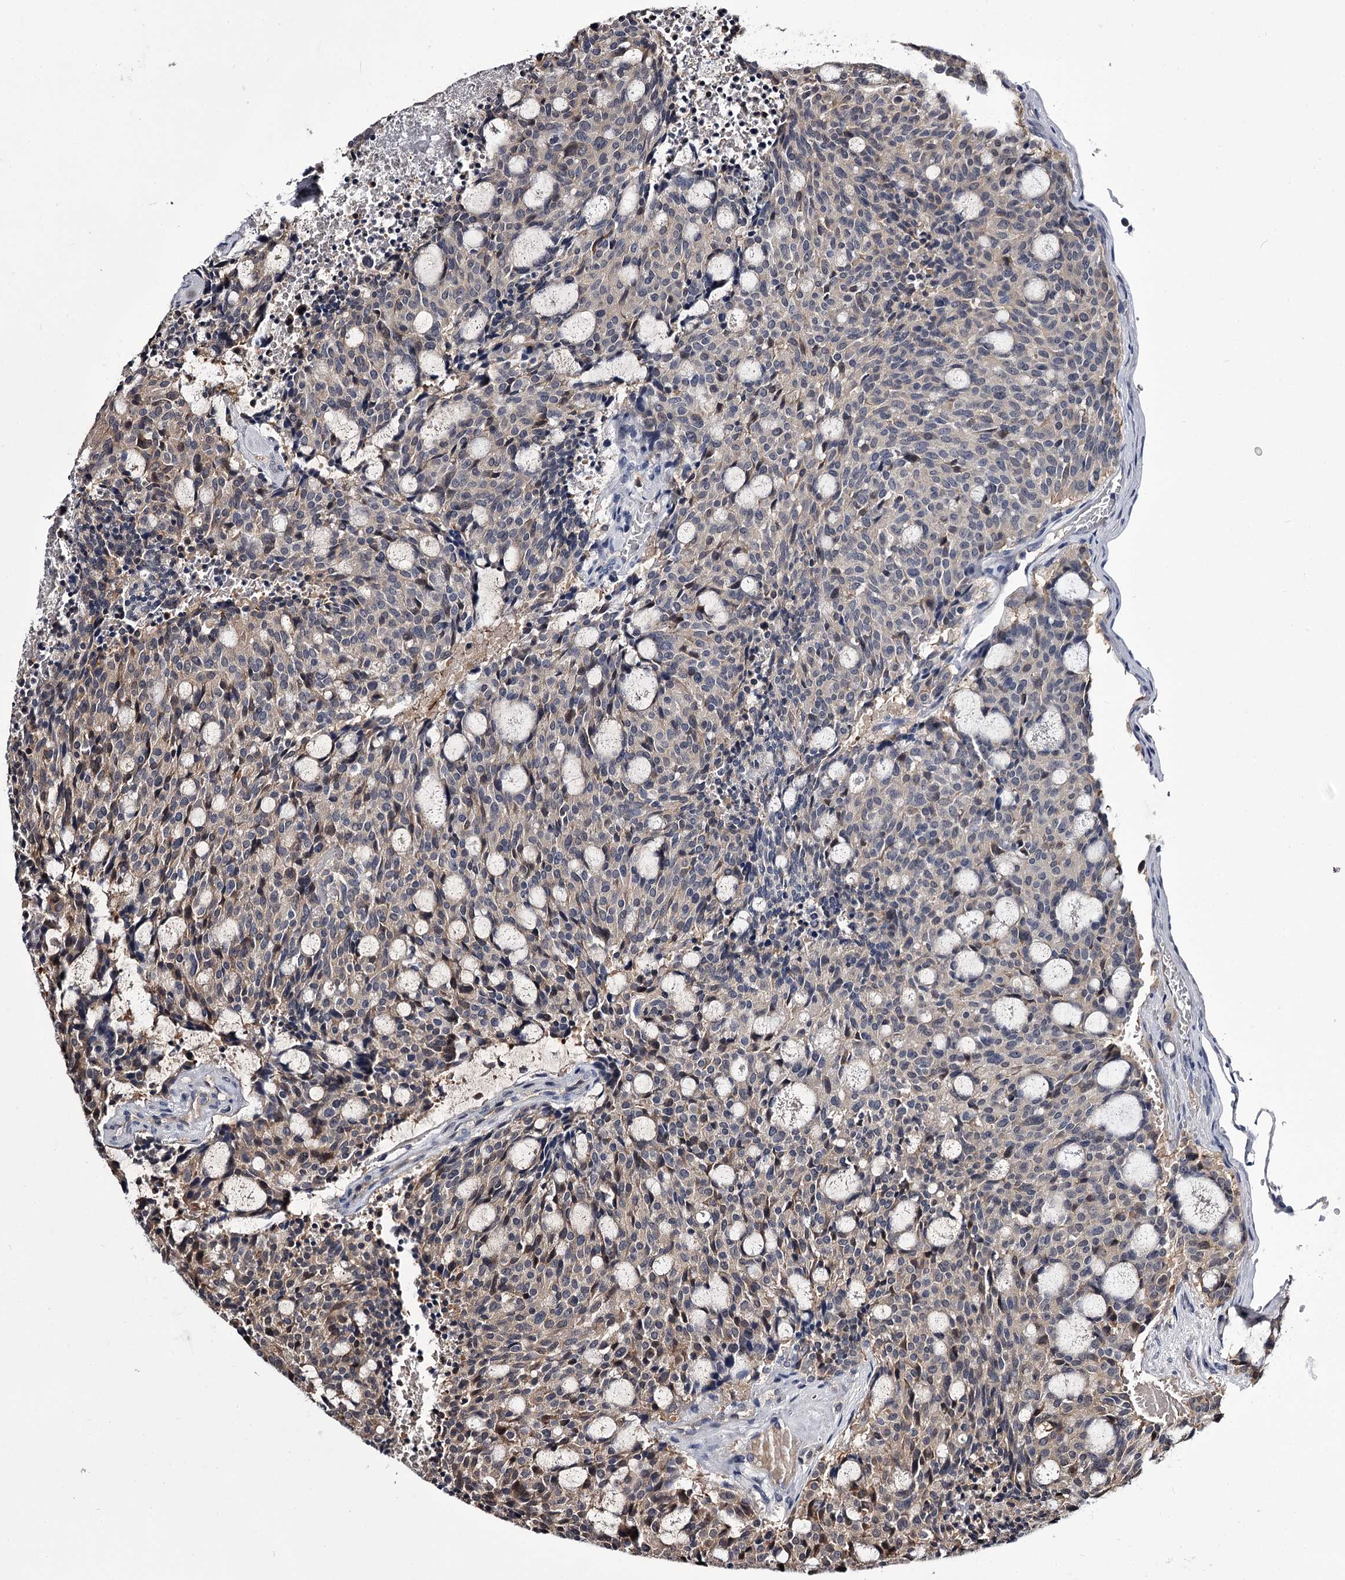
{"staining": {"intensity": "weak", "quantity": "<25%", "location": "cytoplasmic/membranous"}, "tissue": "carcinoid", "cell_type": "Tumor cells", "image_type": "cancer", "snomed": [{"axis": "morphology", "description": "Carcinoid, malignant, NOS"}, {"axis": "topography", "description": "Pancreas"}], "caption": "Tumor cells are negative for protein expression in human carcinoid. (IHC, brightfield microscopy, high magnification).", "gene": "GSTO1", "patient": {"sex": "female", "age": 54}}